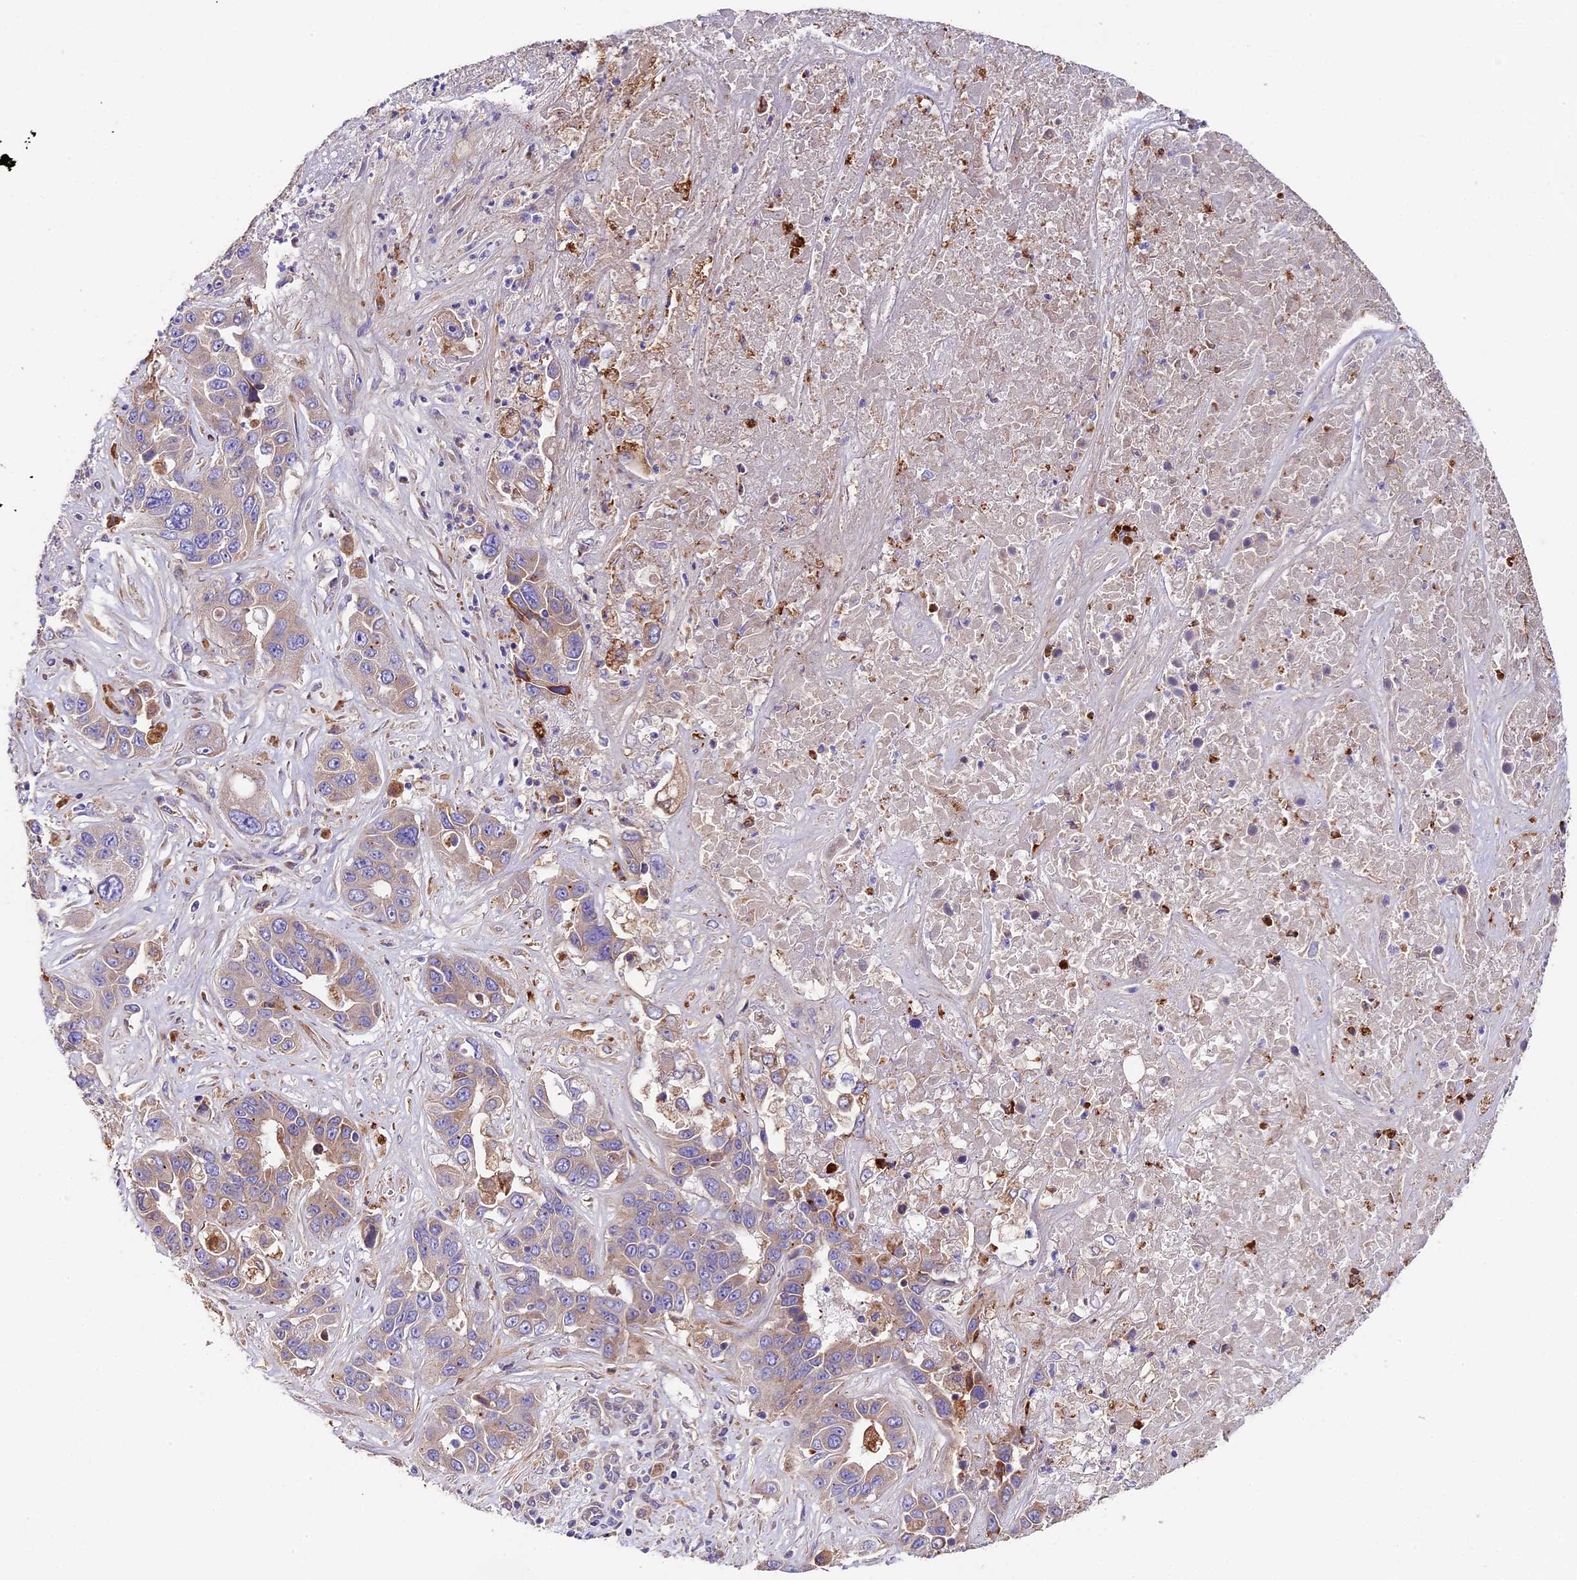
{"staining": {"intensity": "weak", "quantity": "25%-75%", "location": "cytoplasmic/membranous"}, "tissue": "liver cancer", "cell_type": "Tumor cells", "image_type": "cancer", "snomed": [{"axis": "morphology", "description": "Cholangiocarcinoma"}, {"axis": "topography", "description": "Liver"}], "caption": "High-power microscopy captured an immunohistochemistry (IHC) micrograph of liver cancer, revealing weak cytoplasmic/membranous staining in about 25%-75% of tumor cells.", "gene": "PIGU", "patient": {"sex": "female", "age": 52}}